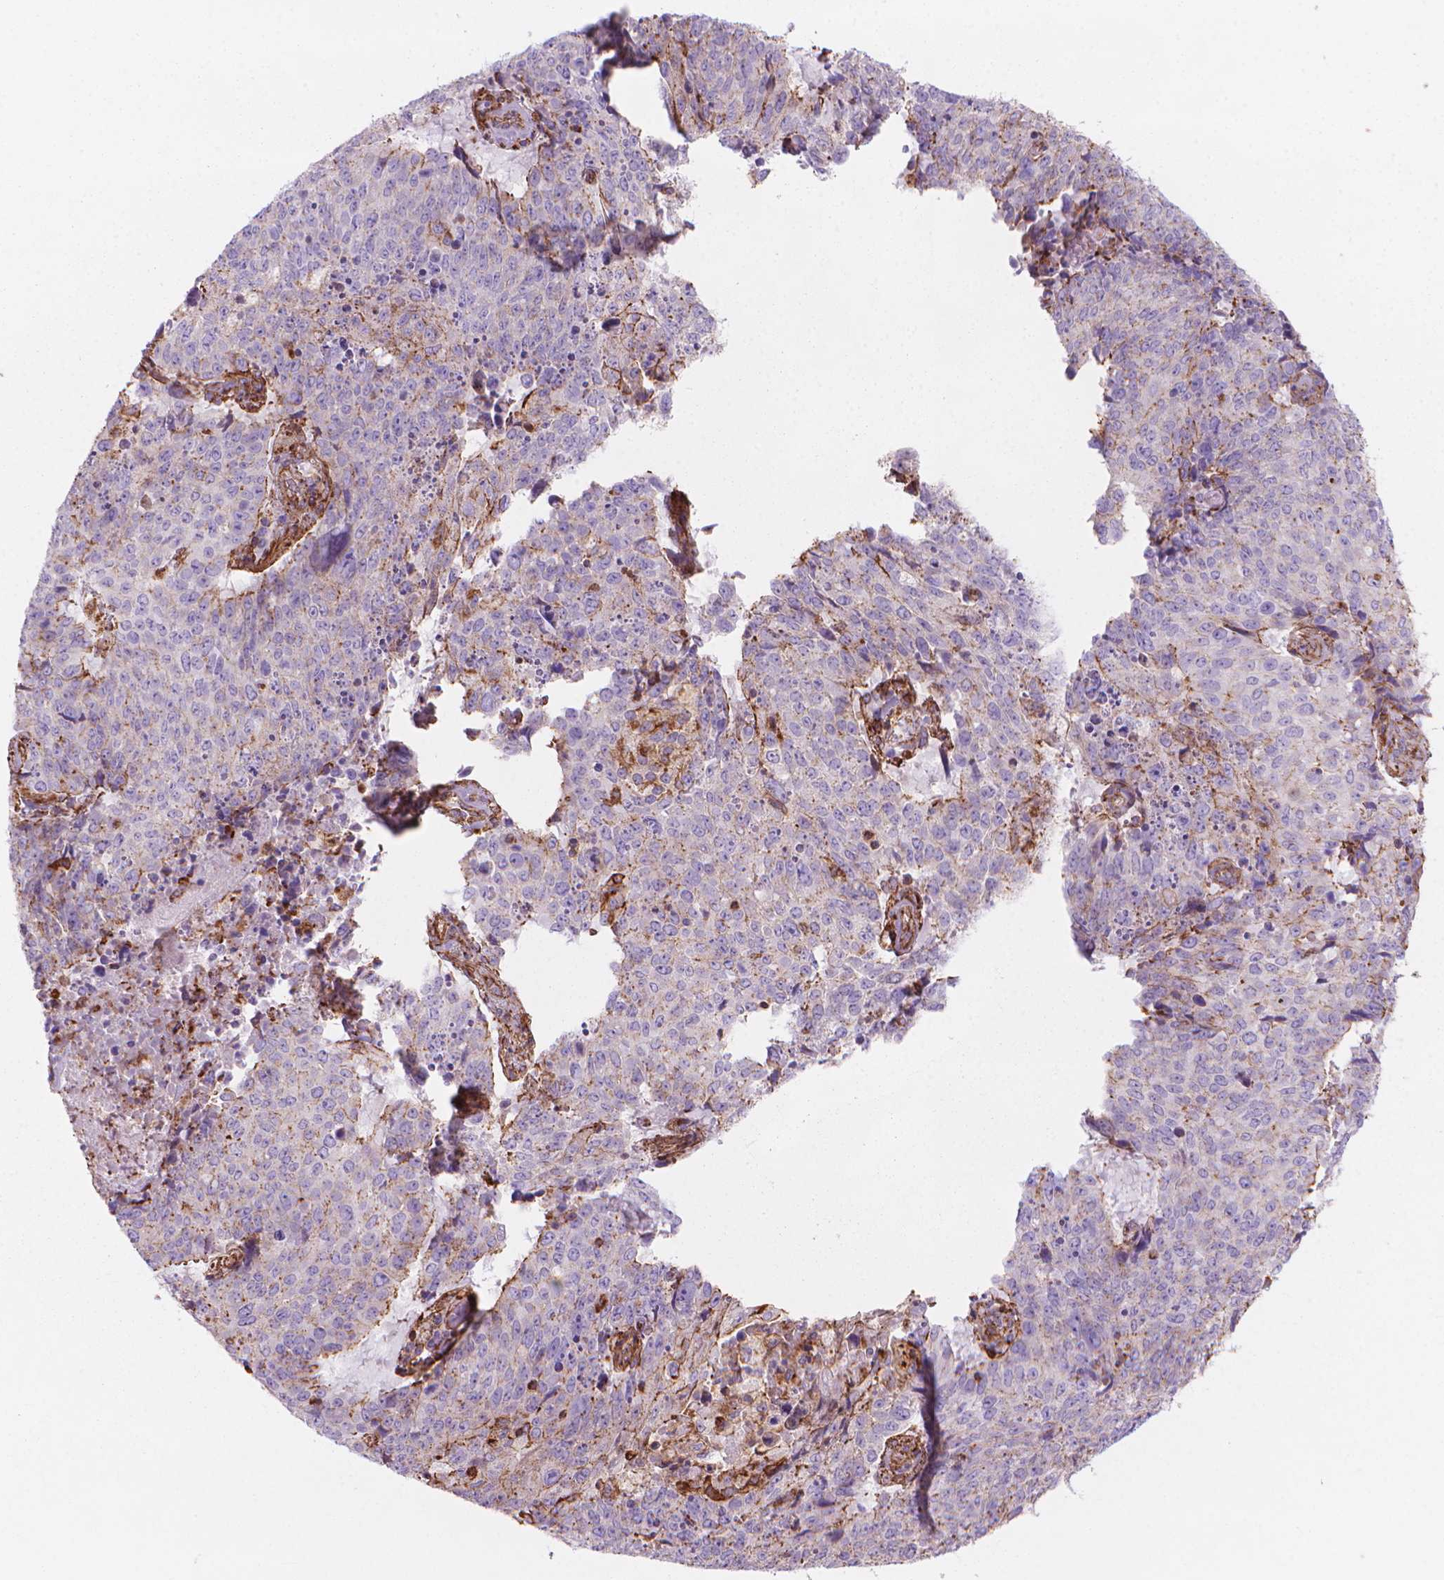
{"staining": {"intensity": "negative", "quantity": "none", "location": "none"}, "tissue": "lung cancer", "cell_type": "Tumor cells", "image_type": "cancer", "snomed": [{"axis": "morphology", "description": "Normal tissue, NOS"}, {"axis": "morphology", "description": "Squamous cell carcinoma, NOS"}, {"axis": "topography", "description": "Bronchus"}, {"axis": "topography", "description": "Lung"}], "caption": "Histopathology image shows no protein expression in tumor cells of squamous cell carcinoma (lung) tissue.", "gene": "PATJ", "patient": {"sex": "male", "age": 64}}